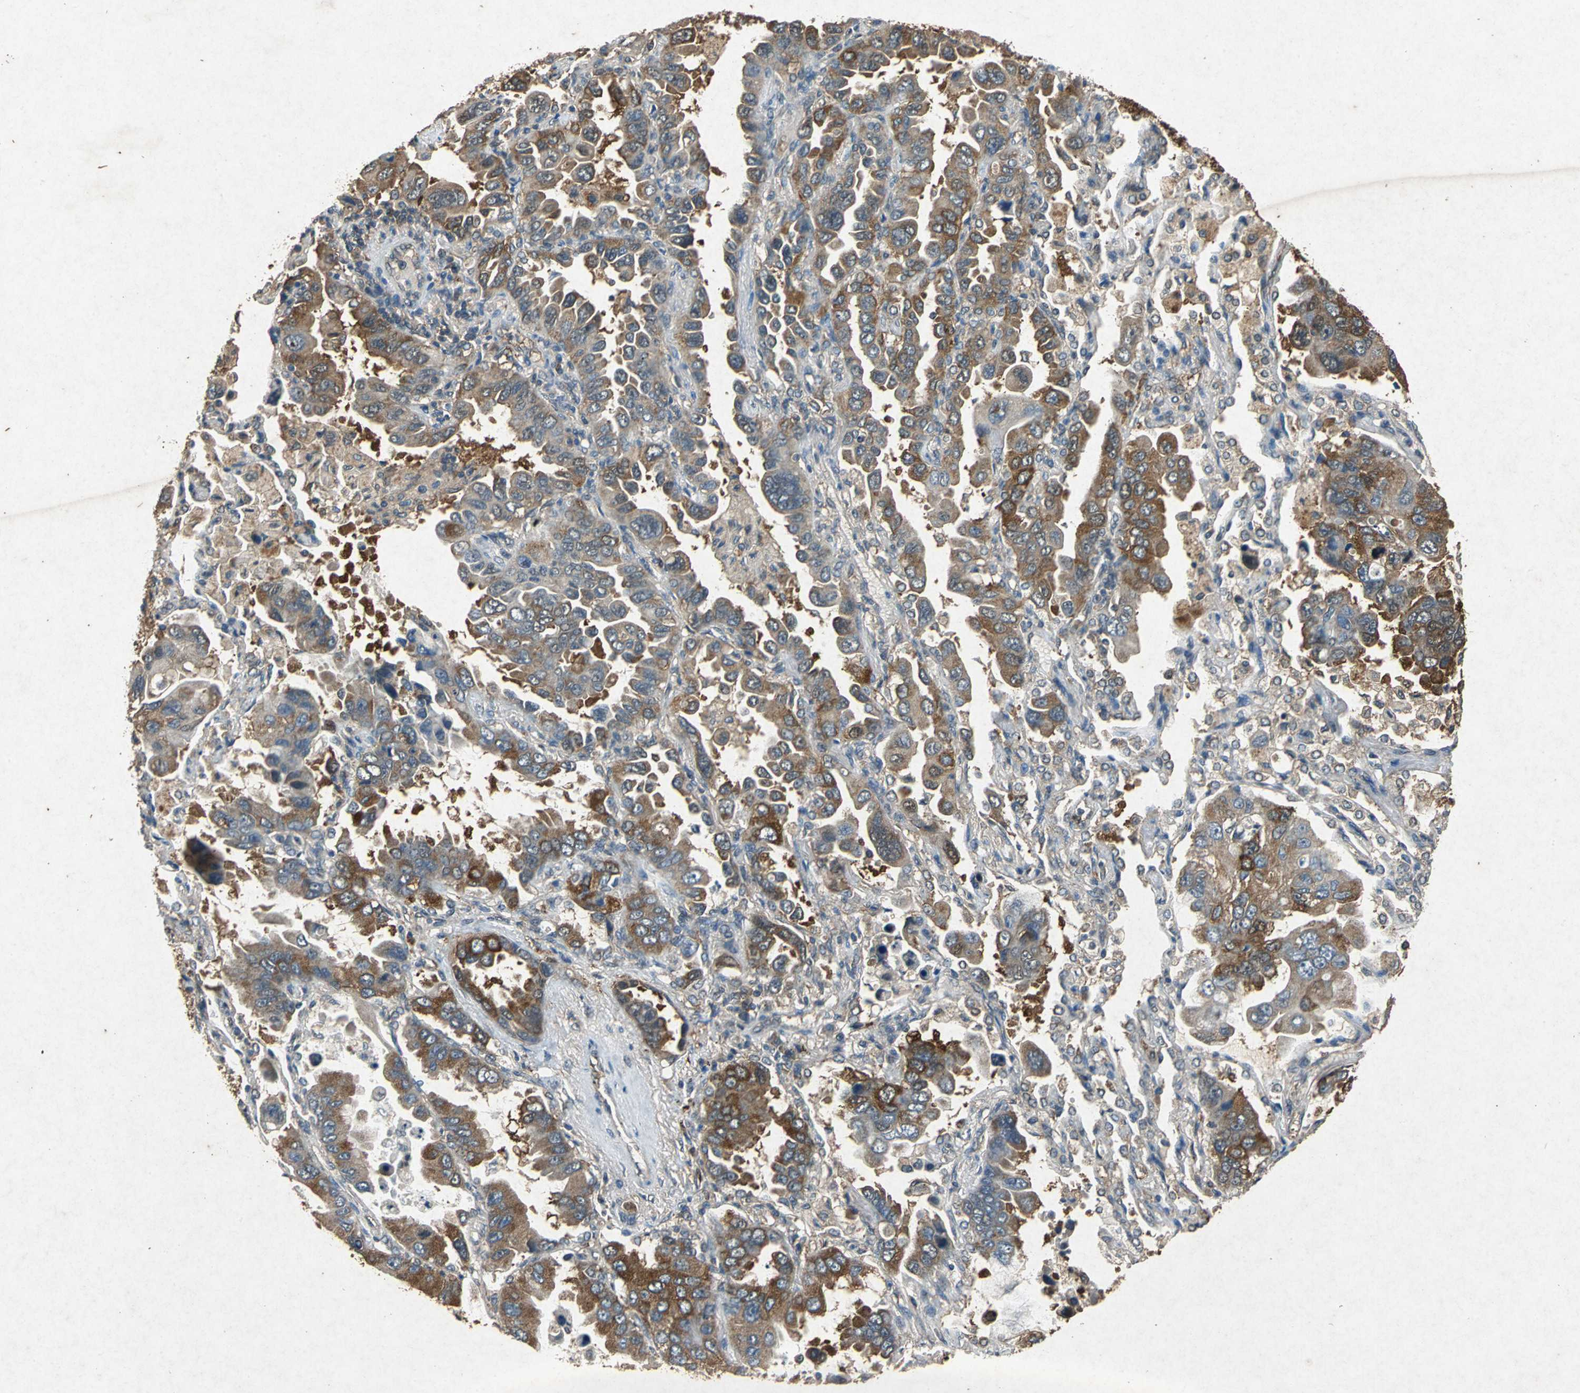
{"staining": {"intensity": "strong", "quantity": ">75%", "location": "cytoplasmic/membranous"}, "tissue": "lung cancer", "cell_type": "Tumor cells", "image_type": "cancer", "snomed": [{"axis": "morphology", "description": "Adenocarcinoma, NOS"}, {"axis": "topography", "description": "Lung"}], "caption": "Immunohistochemistry (DAB) staining of lung cancer demonstrates strong cytoplasmic/membranous protein positivity in approximately >75% of tumor cells.", "gene": "HSP90AB1", "patient": {"sex": "male", "age": 64}}